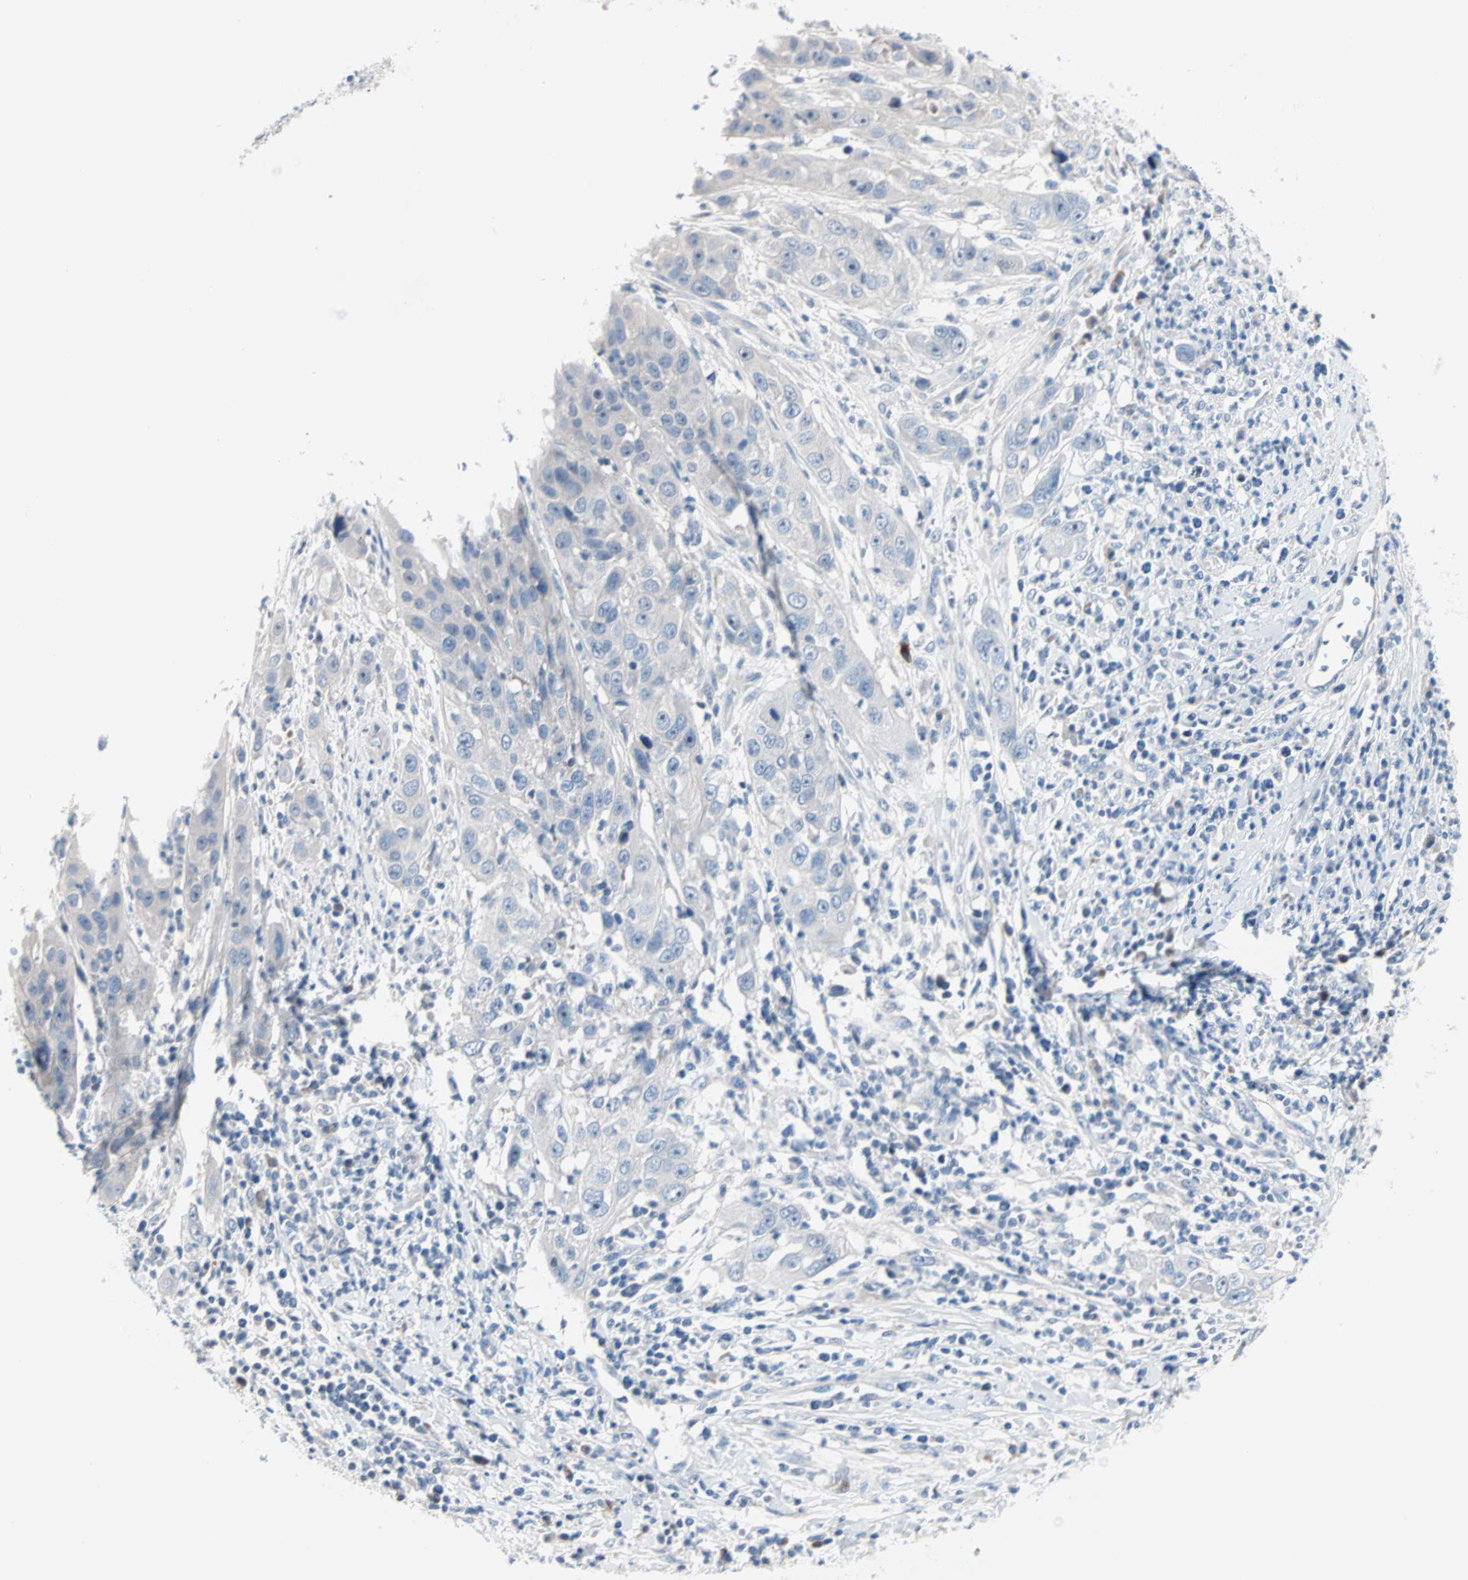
{"staining": {"intensity": "negative", "quantity": "none", "location": "none"}, "tissue": "cervical cancer", "cell_type": "Tumor cells", "image_type": "cancer", "snomed": [{"axis": "morphology", "description": "Squamous cell carcinoma, NOS"}, {"axis": "topography", "description": "Cervix"}], "caption": "Immunohistochemical staining of human cervical squamous cell carcinoma reveals no significant expression in tumor cells. (Stains: DAB IHC with hematoxylin counter stain, Microscopy: brightfield microscopy at high magnification).", "gene": "NEFH", "patient": {"sex": "female", "age": 32}}